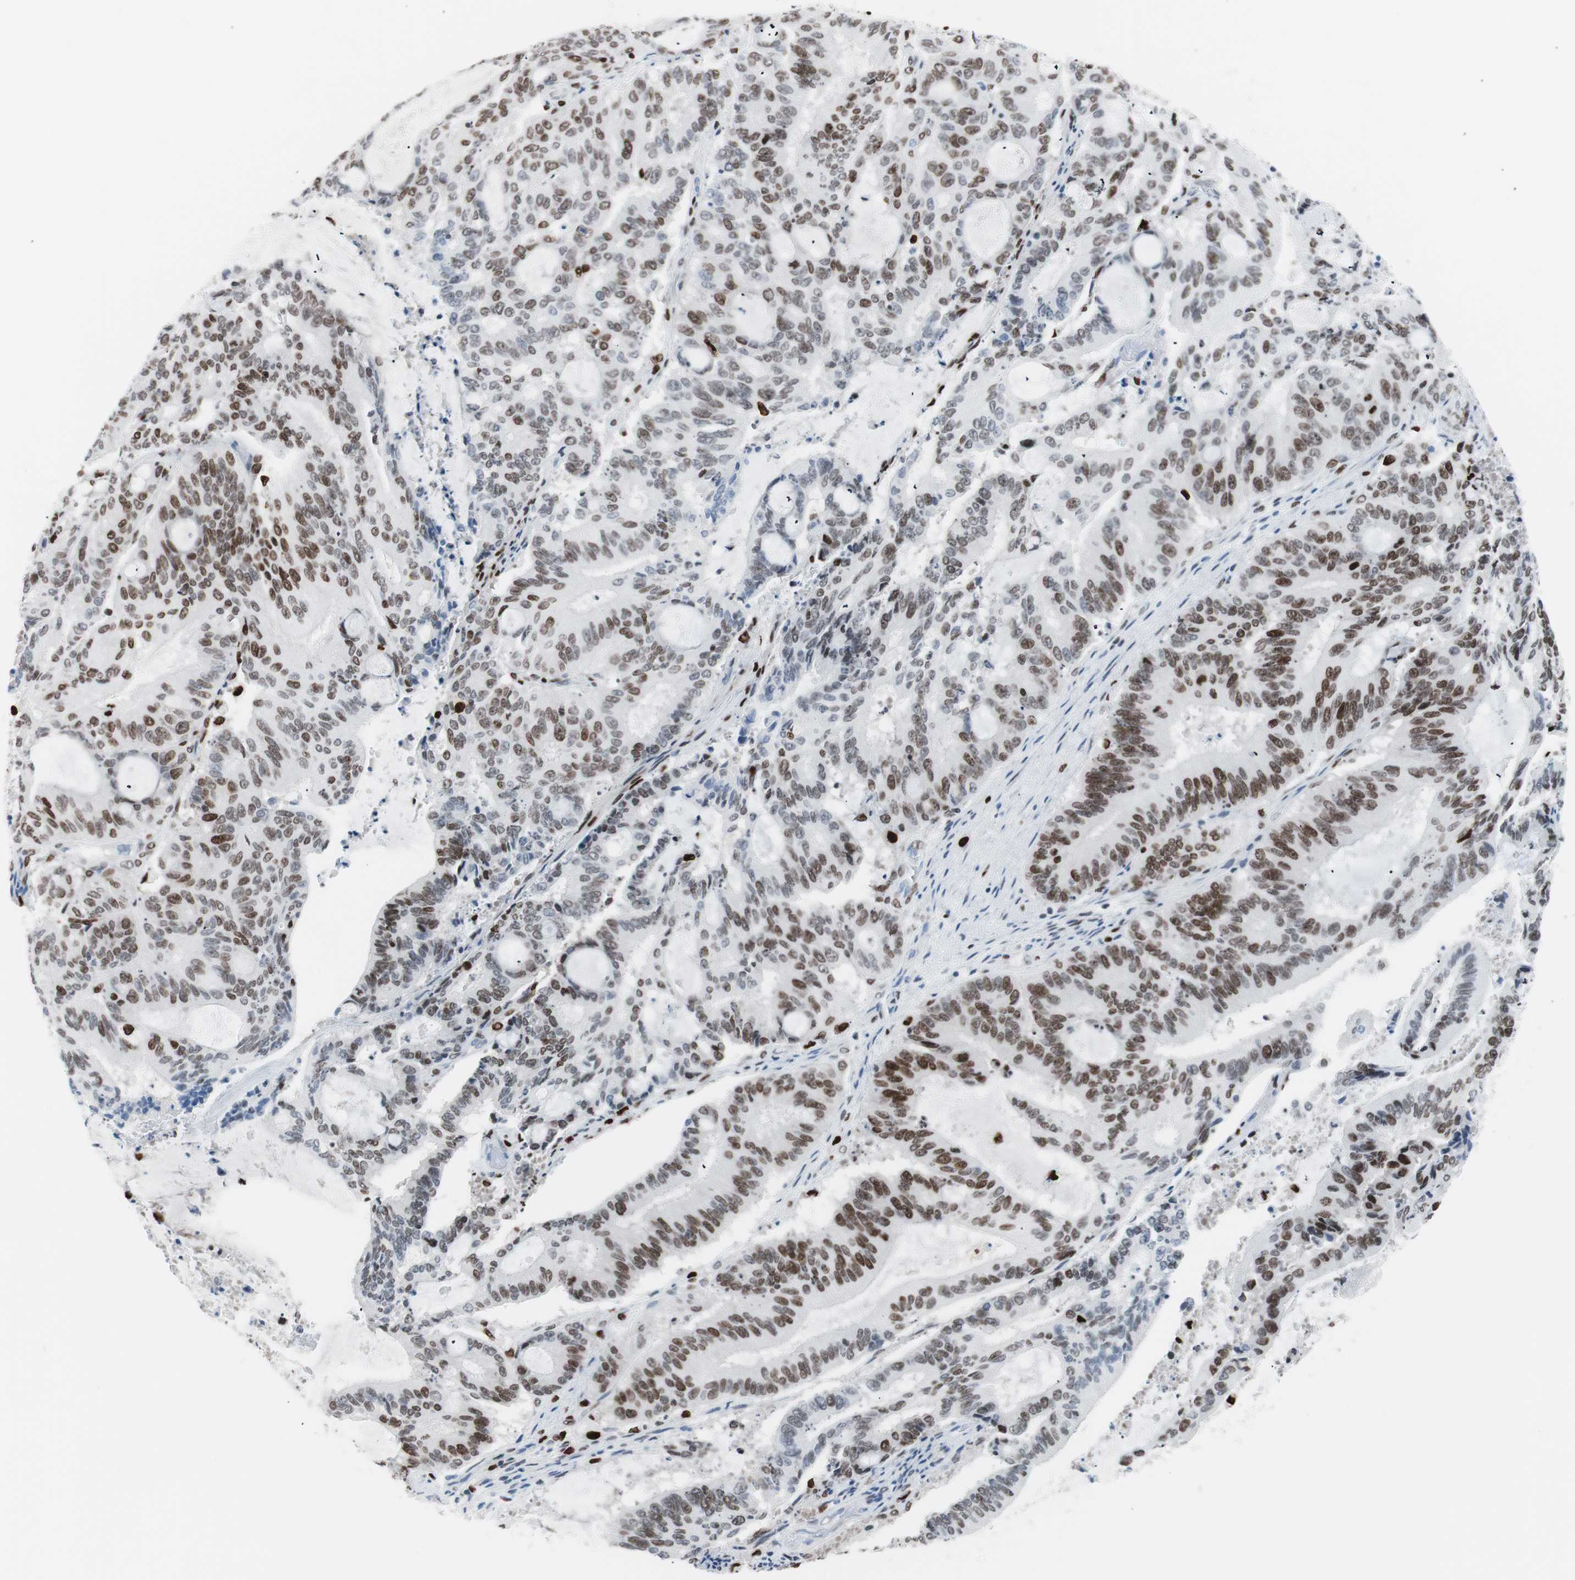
{"staining": {"intensity": "moderate", "quantity": ">75%", "location": "nuclear"}, "tissue": "liver cancer", "cell_type": "Tumor cells", "image_type": "cancer", "snomed": [{"axis": "morphology", "description": "Cholangiocarcinoma"}, {"axis": "topography", "description": "Liver"}], "caption": "Immunohistochemical staining of human liver cancer (cholangiocarcinoma) reveals moderate nuclear protein staining in about >75% of tumor cells. The staining was performed using DAB, with brown indicating positive protein expression. Nuclei are stained blue with hematoxylin.", "gene": "CEBPB", "patient": {"sex": "female", "age": 73}}